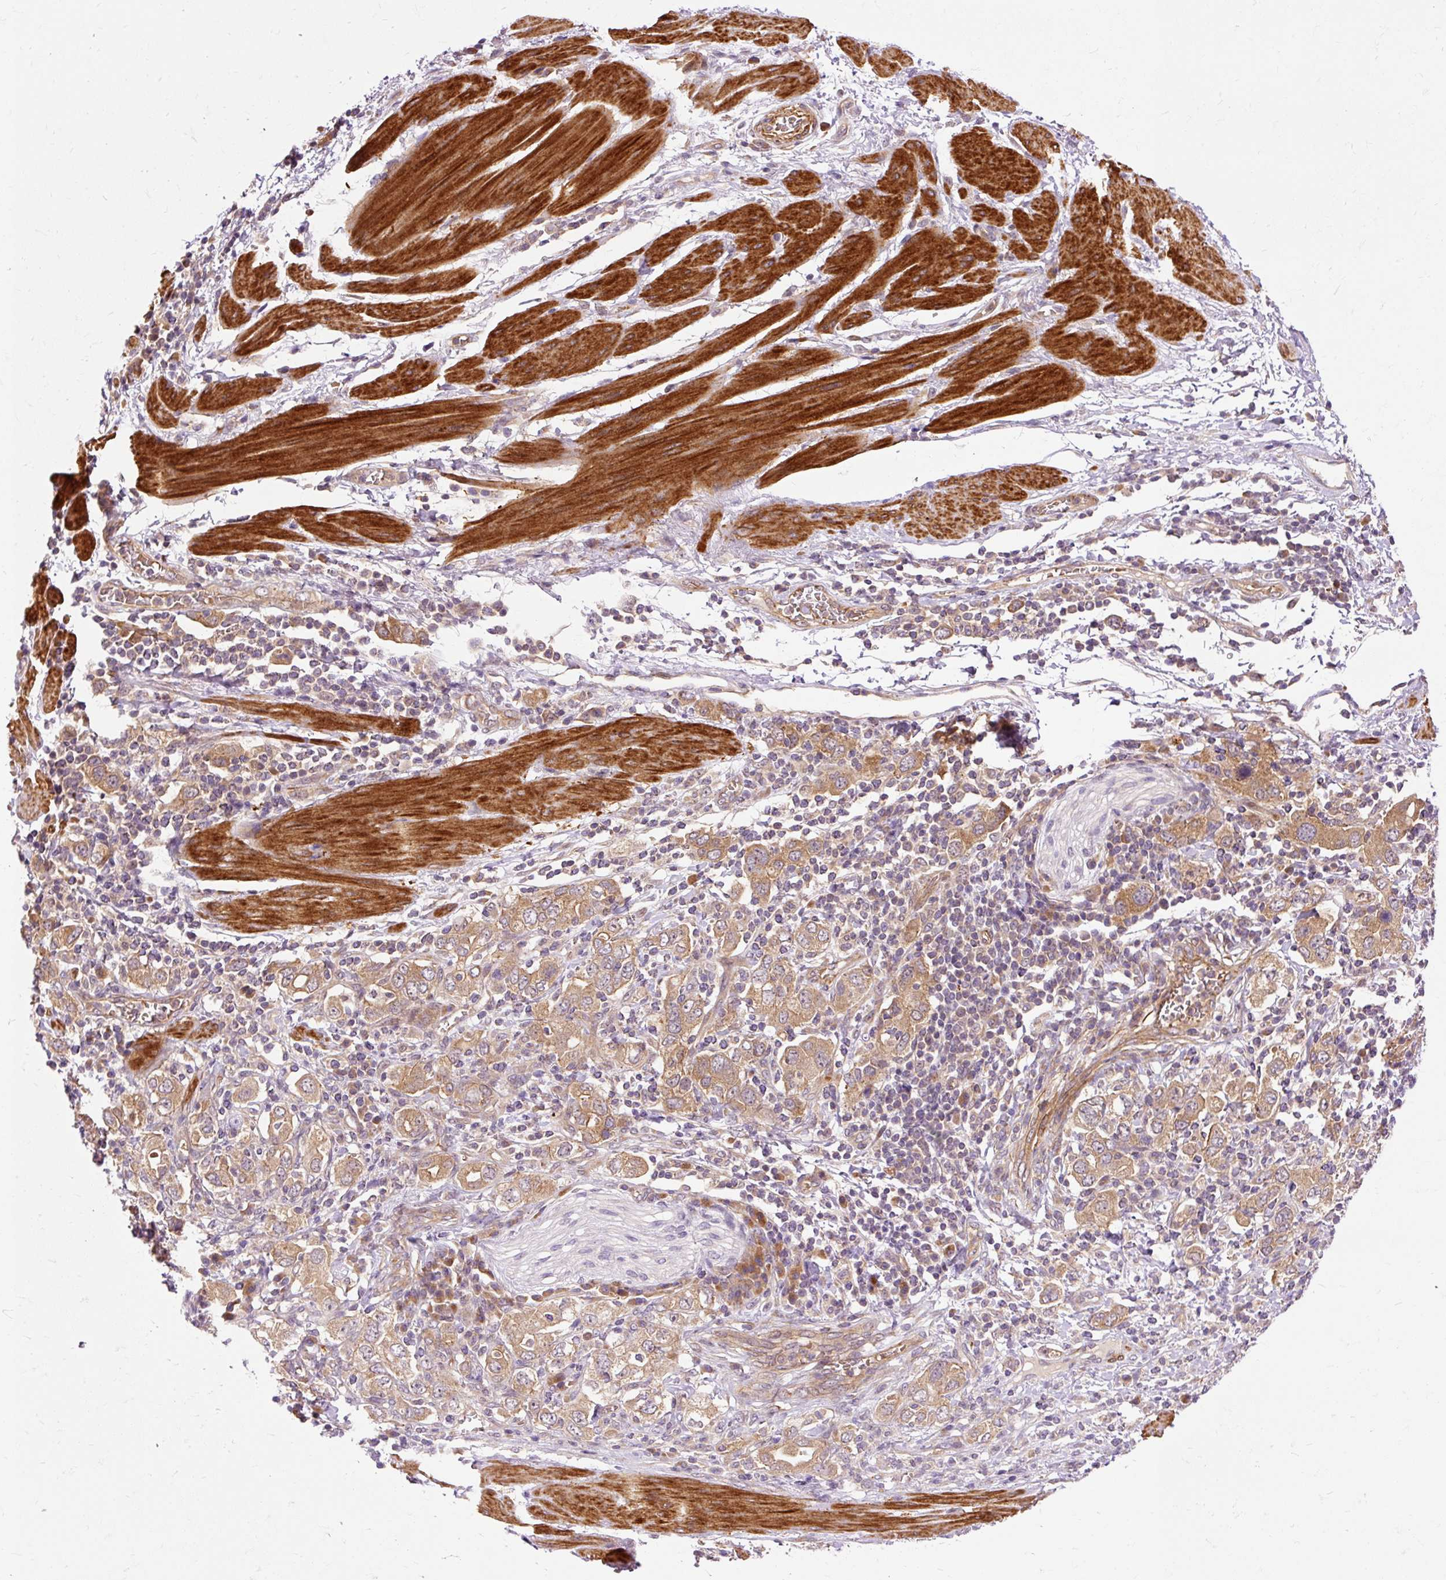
{"staining": {"intensity": "moderate", "quantity": ">75%", "location": "cytoplasmic/membranous"}, "tissue": "stomach cancer", "cell_type": "Tumor cells", "image_type": "cancer", "snomed": [{"axis": "morphology", "description": "Adenocarcinoma, NOS"}, {"axis": "topography", "description": "Stomach, upper"}, {"axis": "topography", "description": "Stomach"}], "caption": "Adenocarcinoma (stomach) was stained to show a protein in brown. There is medium levels of moderate cytoplasmic/membranous expression in about >75% of tumor cells.", "gene": "RIPOR3", "patient": {"sex": "male", "age": 62}}